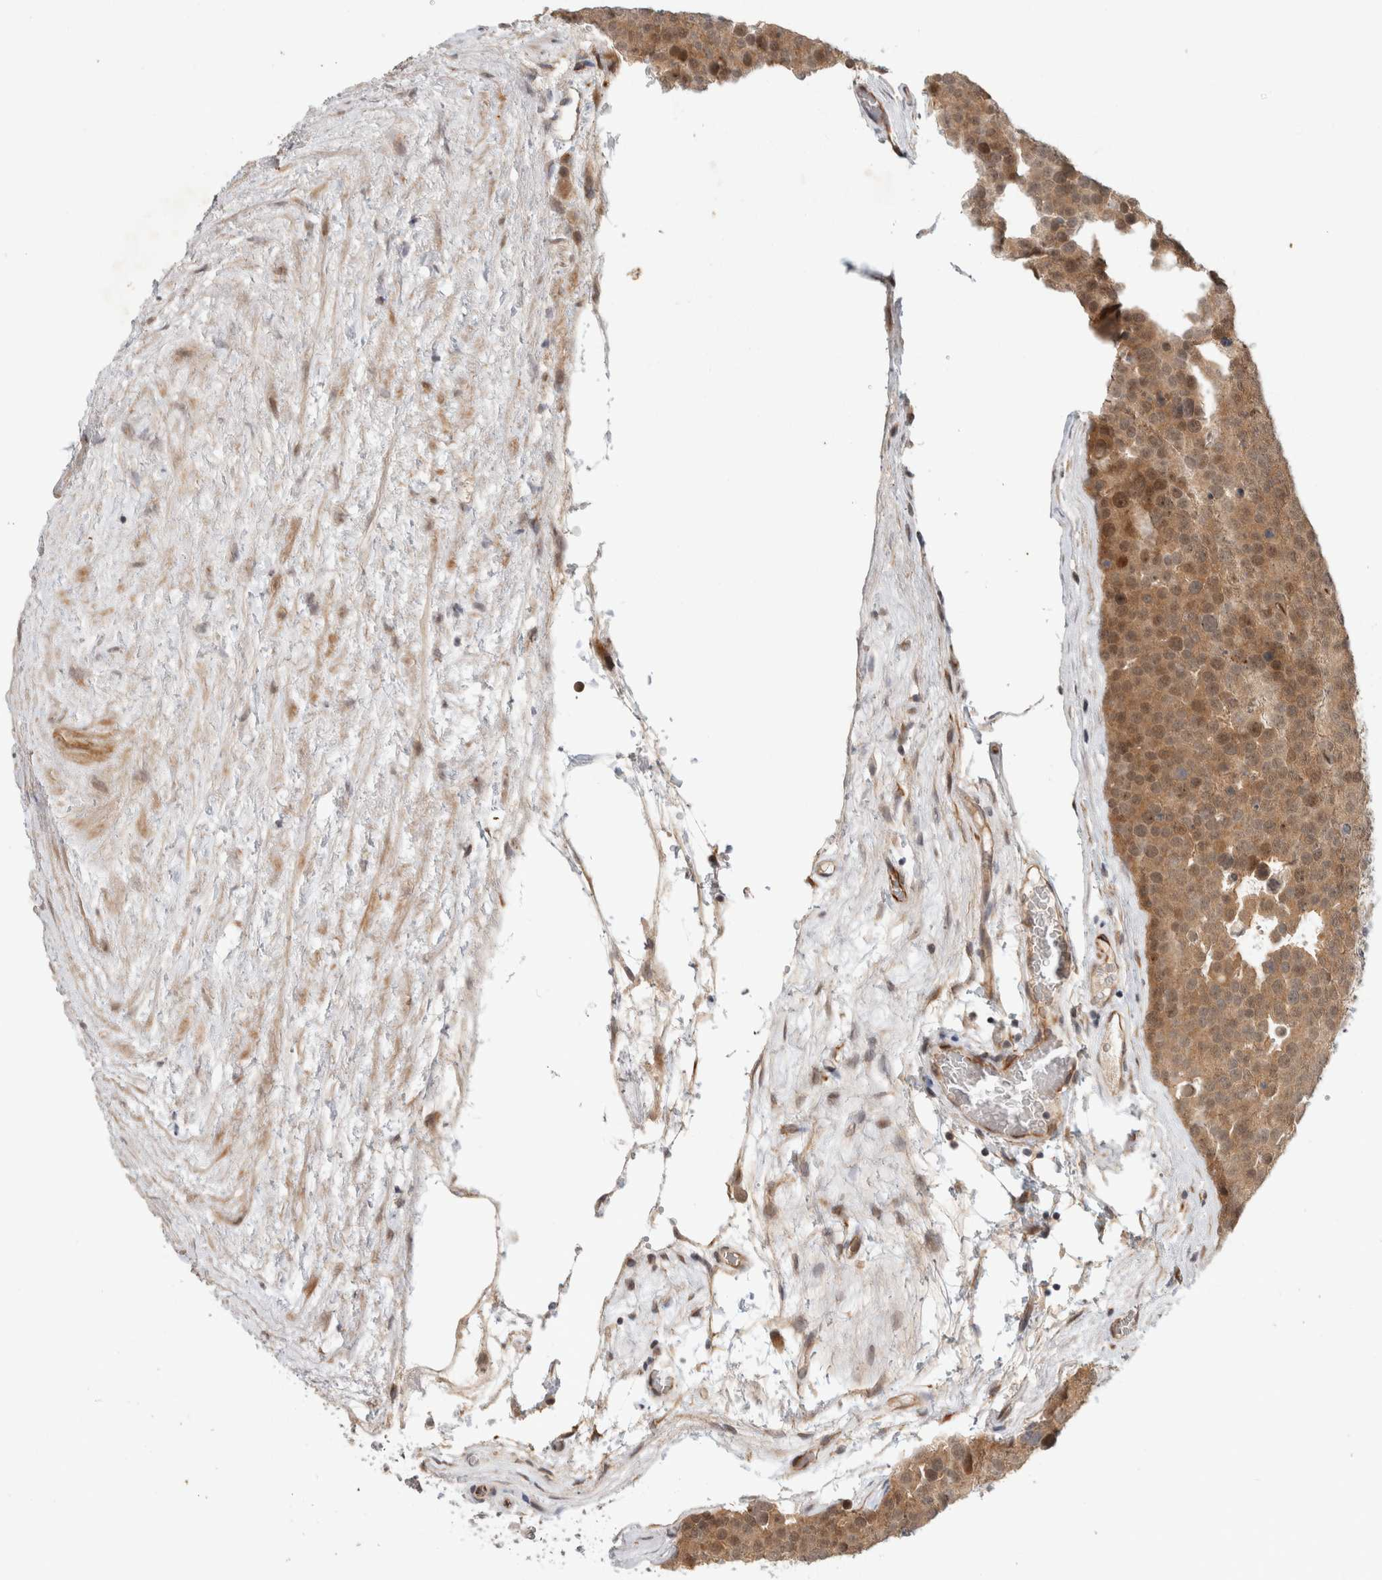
{"staining": {"intensity": "moderate", "quantity": ">75%", "location": "cytoplasmic/membranous"}, "tissue": "testis cancer", "cell_type": "Tumor cells", "image_type": "cancer", "snomed": [{"axis": "morphology", "description": "Seminoma, NOS"}, {"axis": "topography", "description": "Testis"}], "caption": "An IHC photomicrograph of tumor tissue is shown. Protein staining in brown shows moderate cytoplasmic/membranous positivity in testis cancer (seminoma) within tumor cells.", "gene": "CRISPLD1", "patient": {"sex": "male", "age": 71}}